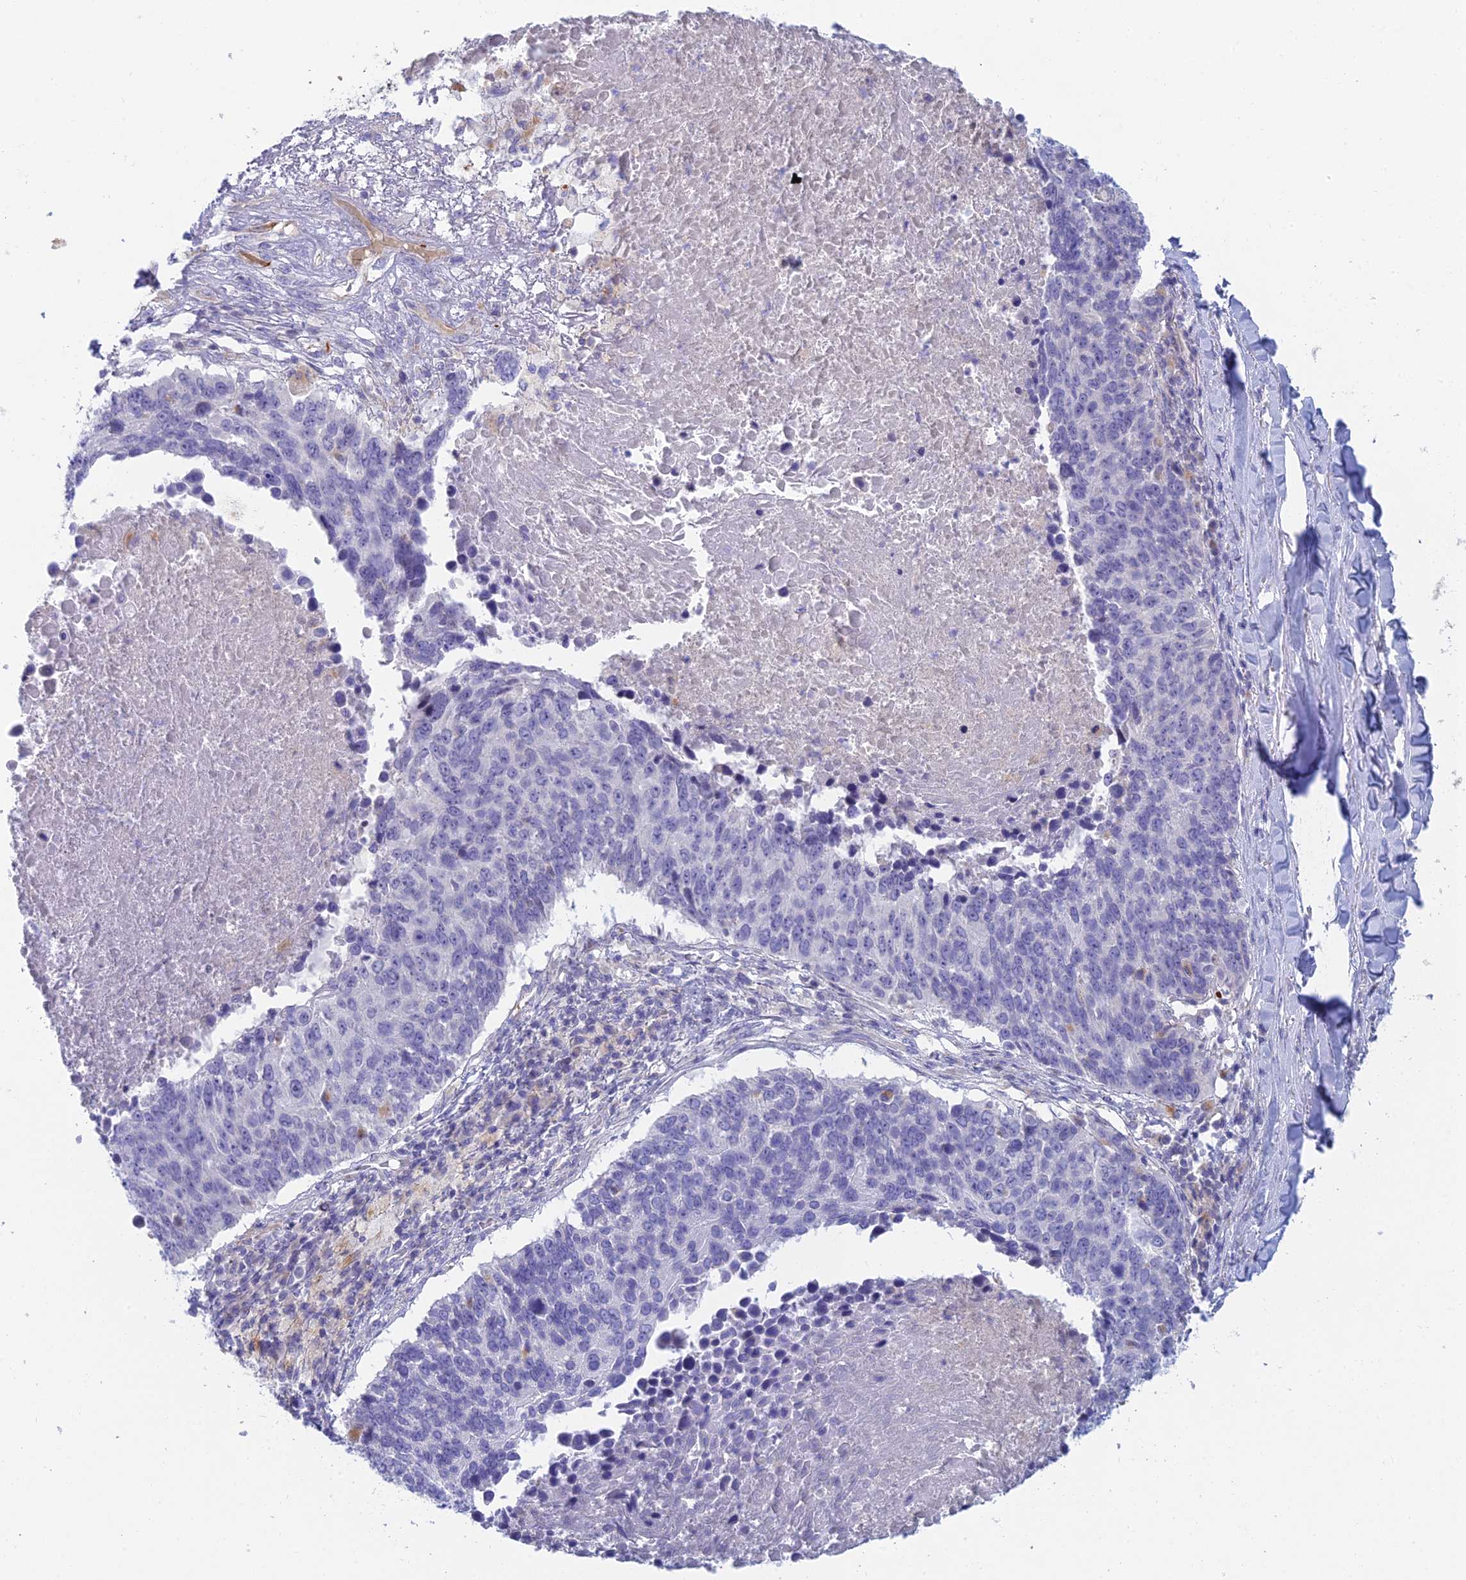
{"staining": {"intensity": "negative", "quantity": "none", "location": "none"}, "tissue": "lung cancer", "cell_type": "Tumor cells", "image_type": "cancer", "snomed": [{"axis": "morphology", "description": "Normal tissue, NOS"}, {"axis": "morphology", "description": "Squamous cell carcinoma, NOS"}, {"axis": "topography", "description": "Lymph node"}, {"axis": "topography", "description": "Lung"}], "caption": "The immunohistochemistry (IHC) image has no significant positivity in tumor cells of lung cancer tissue.", "gene": "FERD3L", "patient": {"sex": "male", "age": 66}}